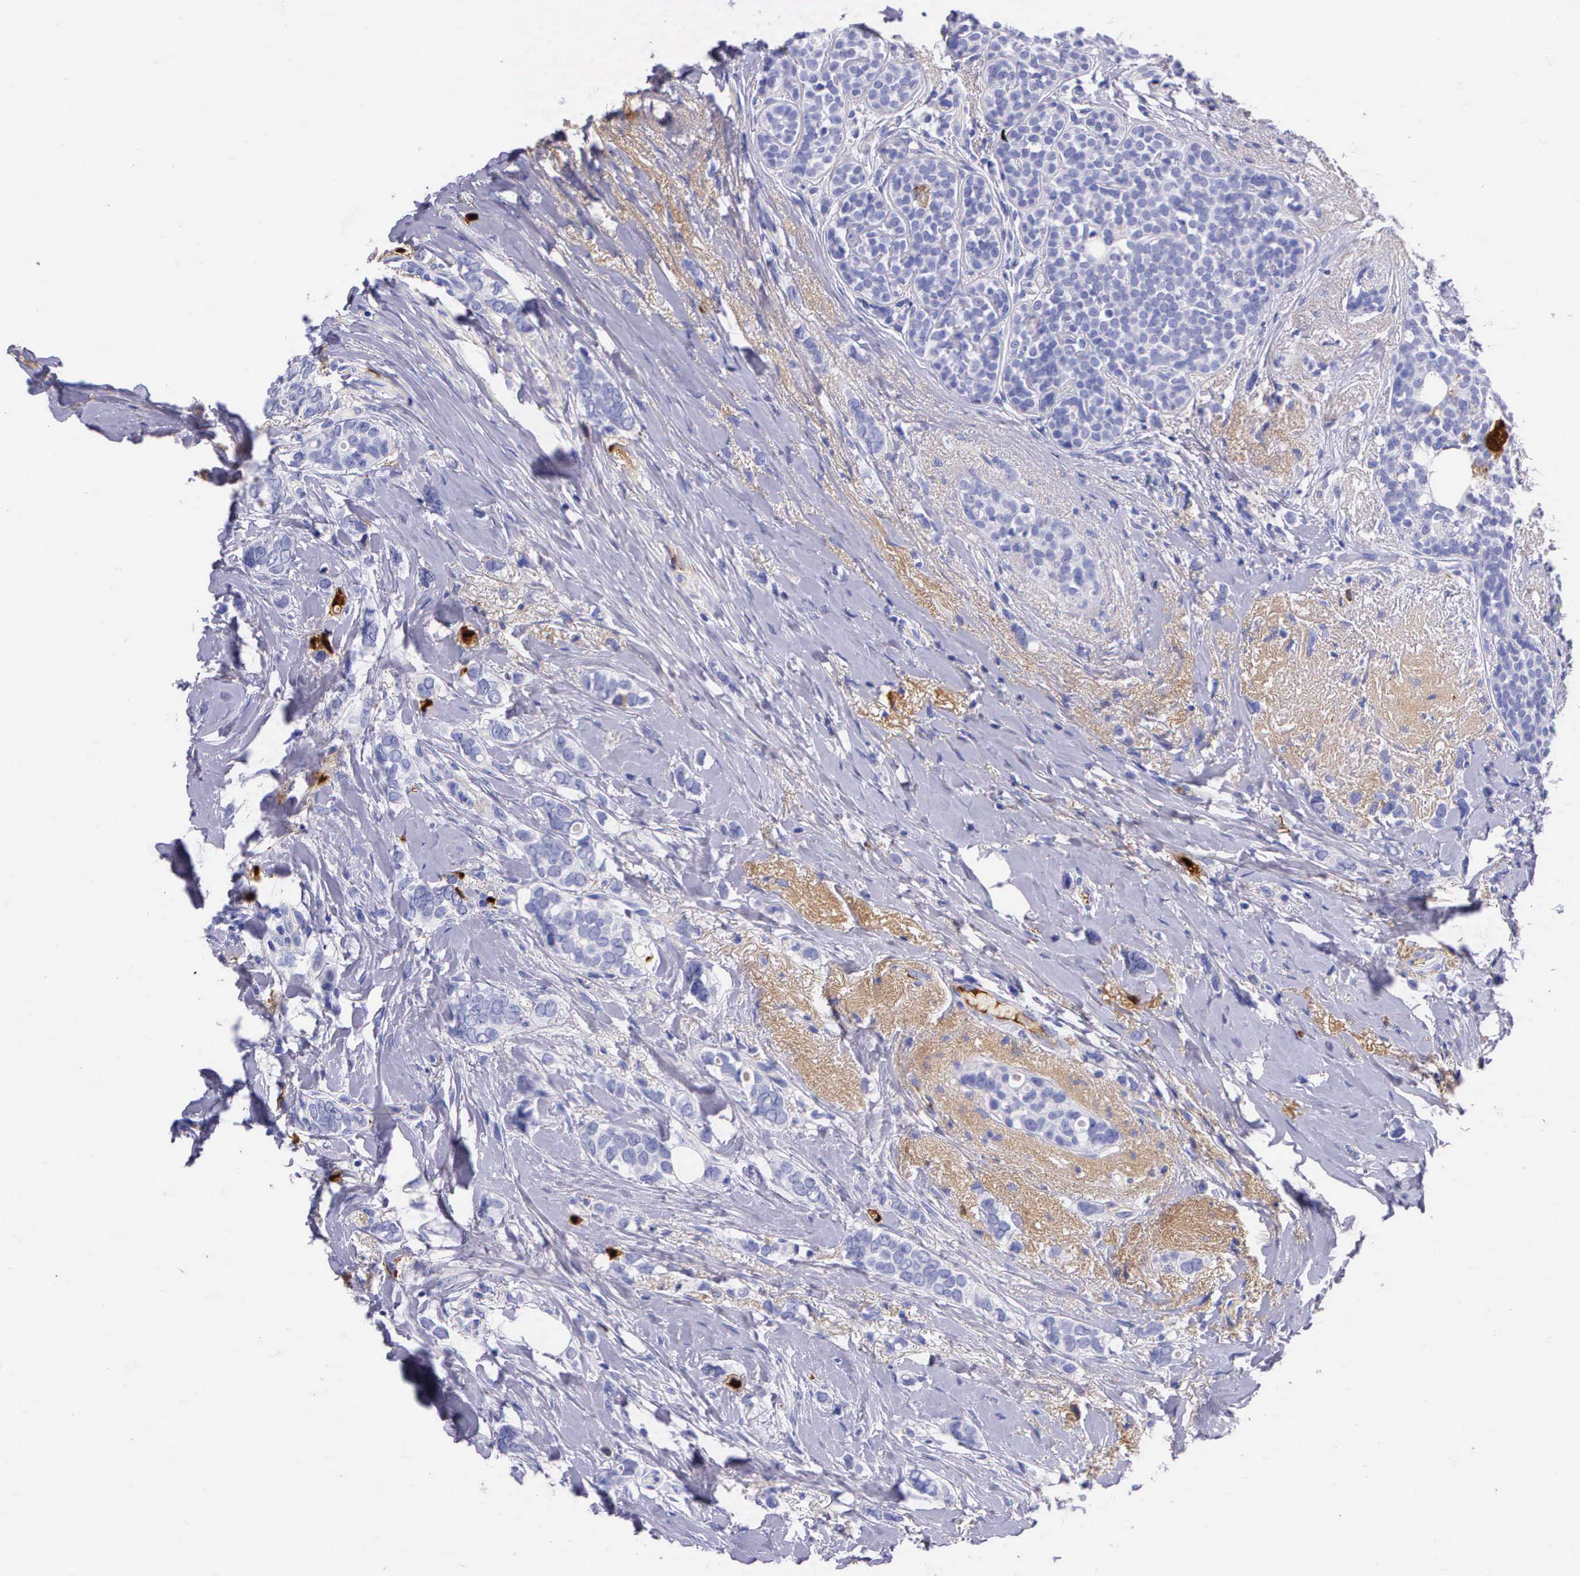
{"staining": {"intensity": "negative", "quantity": "none", "location": "none"}, "tissue": "breast cancer", "cell_type": "Tumor cells", "image_type": "cancer", "snomed": [{"axis": "morphology", "description": "Duct carcinoma"}, {"axis": "topography", "description": "Breast"}], "caption": "Human breast cancer (invasive ductal carcinoma) stained for a protein using immunohistochemistry (IHC) shows no positivity in tumor cells.", "gene": "PLG", "patient": {"sex": "female", "age": 72}}